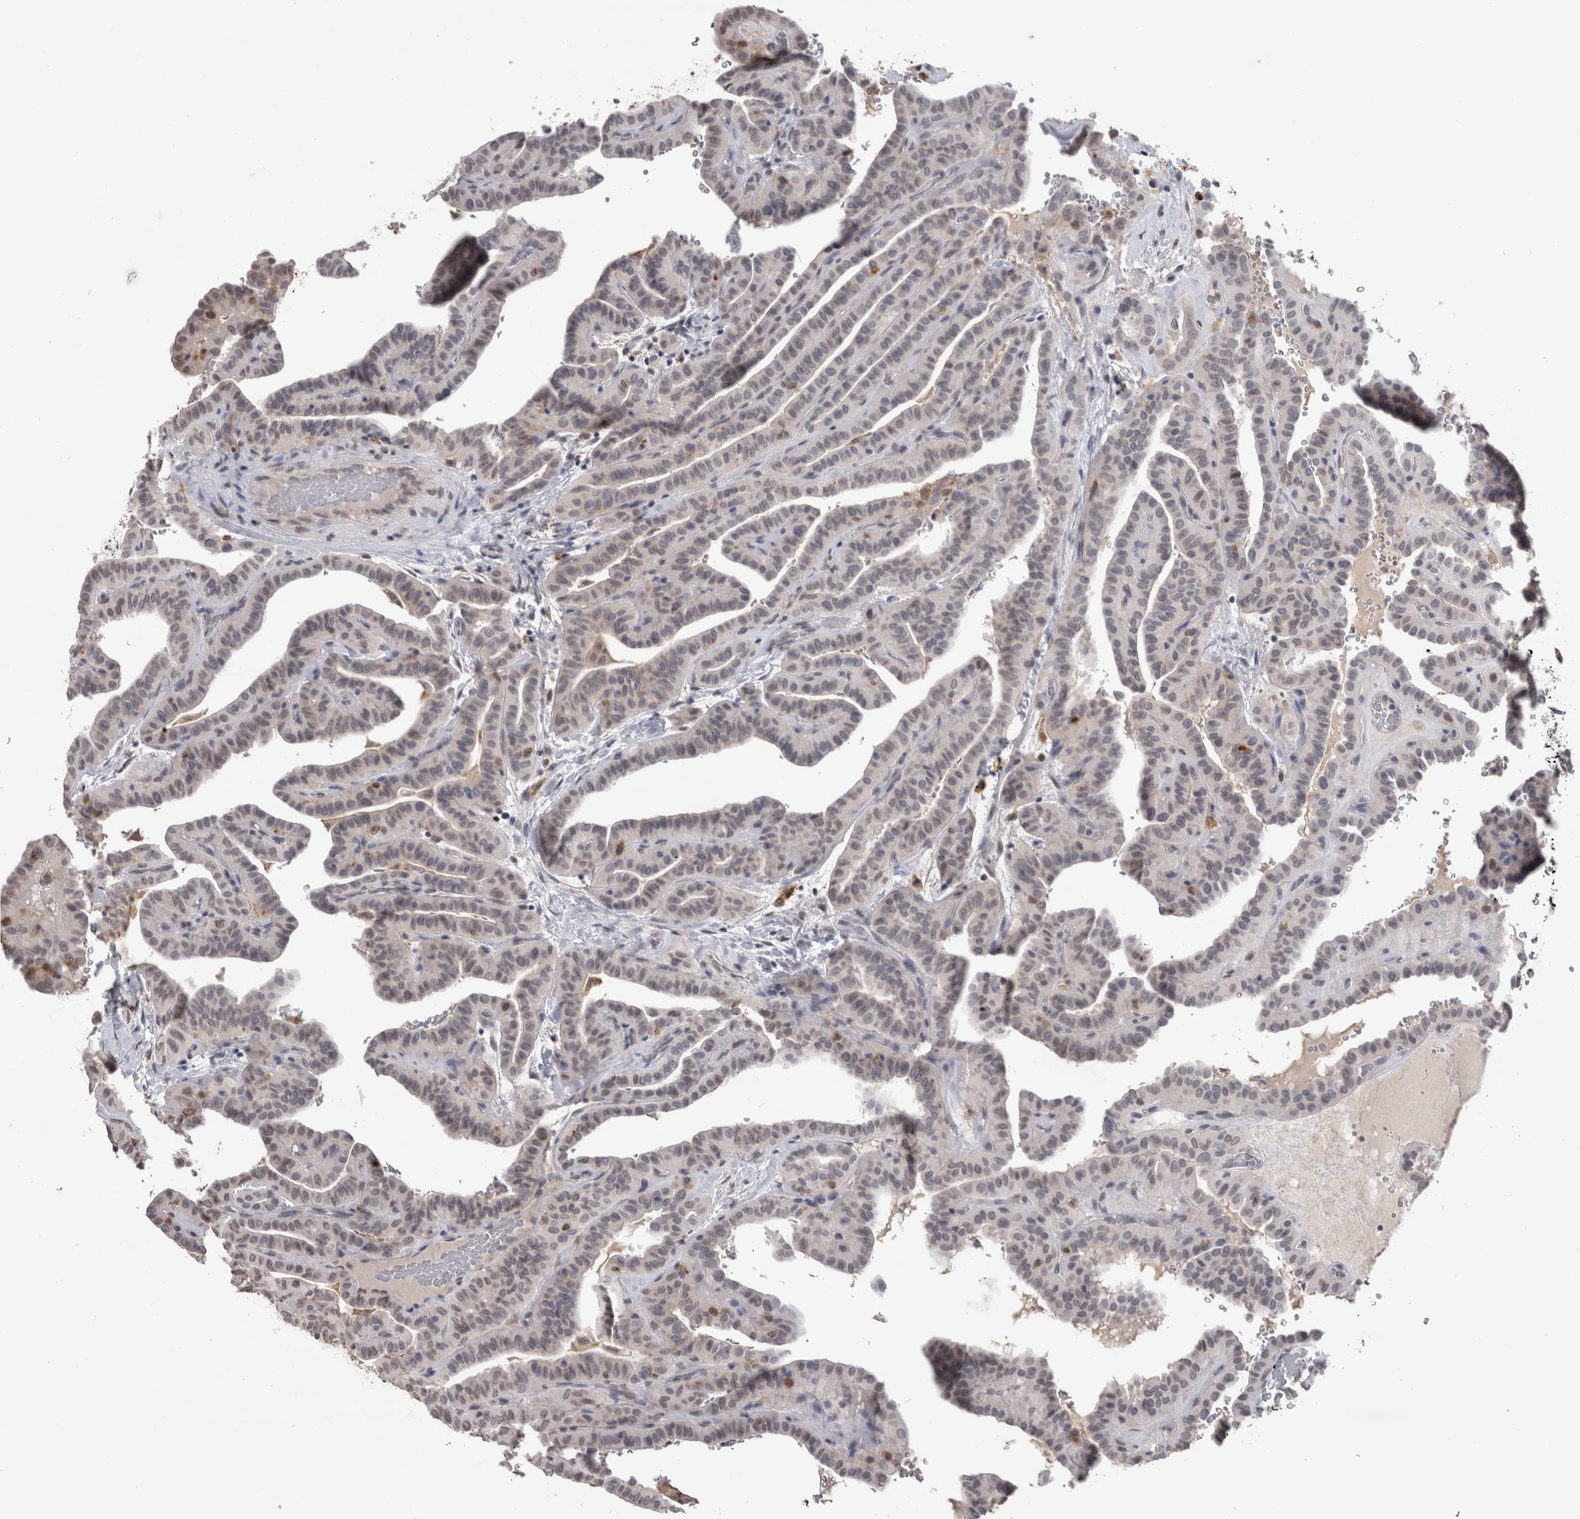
{"staining": {"intensity": "weak", "quantity": "<25%", "location": "nuclear"}, "tissue": "thyroid cancer", "cell_type": "Tumor cells", "image_type": "cancer", "snomed": [{"axis": "morphology", "description": "Papillary adenocarcinoma, NOS"}, {"axis": "topography", "description": "Thyroid gland"}], "caption": "Thyroid papillary adenocarcinoma stained for a protein using immunohistochemistry reveals no positivity tumor cells.", "gene": "PAX5", "patient": {"sex": "male", "age": 77}}